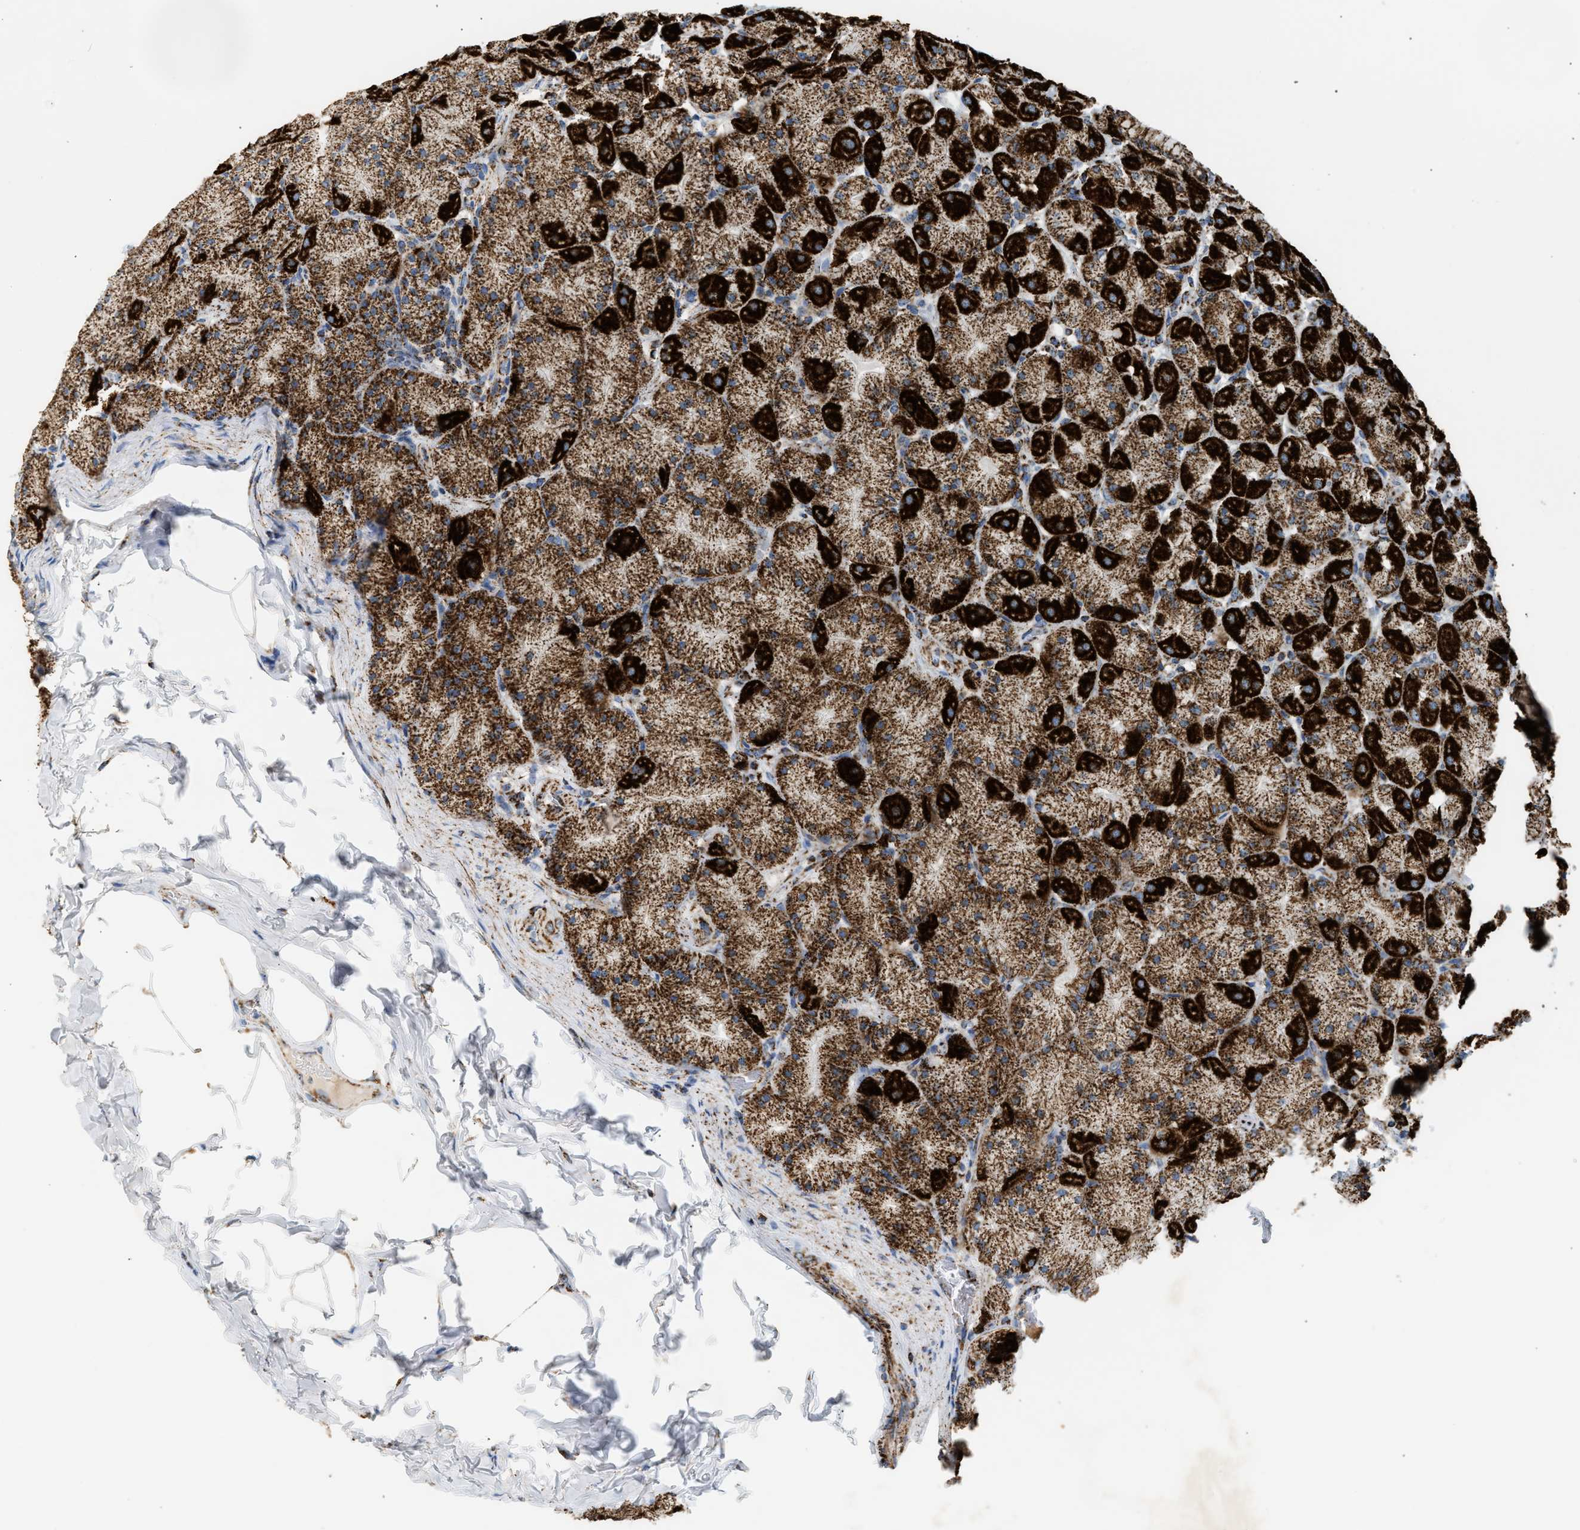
{"staining": {"intensity": "strong", "quantity": ">75%", "location": "cytoplasmic/membranous"}, "tissue": "stomach", "cell_type": "Glandular cells", "image_type": "normal", "snomed": [{"axis": "morphology", "description": "Normal tissue, NOS"}, {"axis": "topography", "description": "Stomach, upper"}], "caption": "Human stomach stained with a brown dye reveals strong cytoplasmic/membranous positive positivity in about >75% of glandular cells.", "gene": "OGDH", "patient": {"sex": "female", "age": 56}}